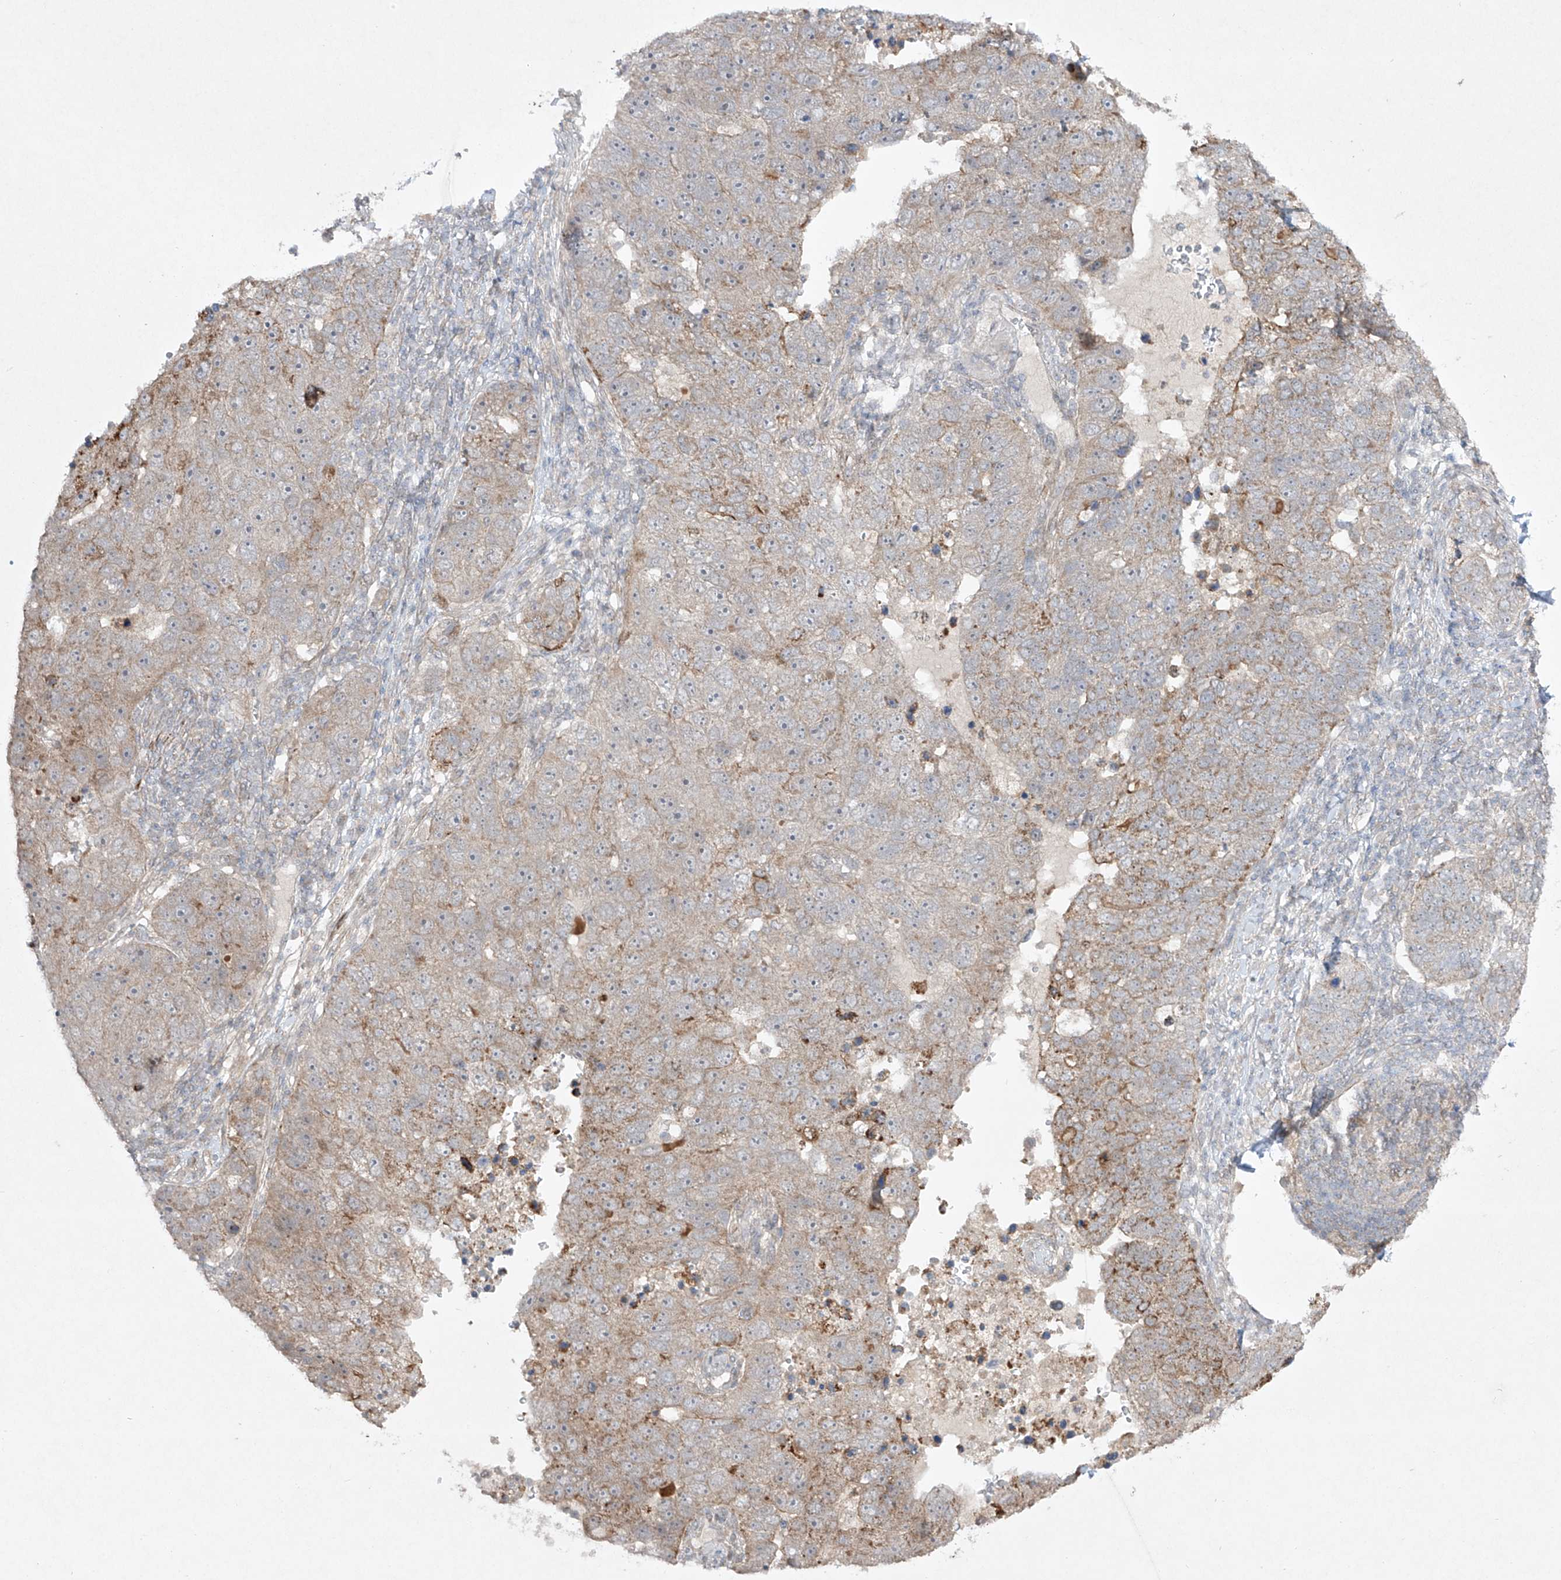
{"staining": {"intensity": "moderate", "quantity": "<25%", "location": "cytoplasmic/membranous"}, "tissue": "pancreatic cancer", "cell_type": "Tumor cells", "image_type": "cancer", "snomed": [{"axis": "morphology", "description": "Adenocarcinoma, NOS"}, {"axis": "topography", "description": "Pancreas"}], "caption": "Protein staining of adenocarcinoma (pancreatic) tissue displays moderate cytoplasmic/membranous positivity in approximately <25% of tumor cells.", "gene": "KDM1B", "patient": {"sex": "female", "age": 61}}